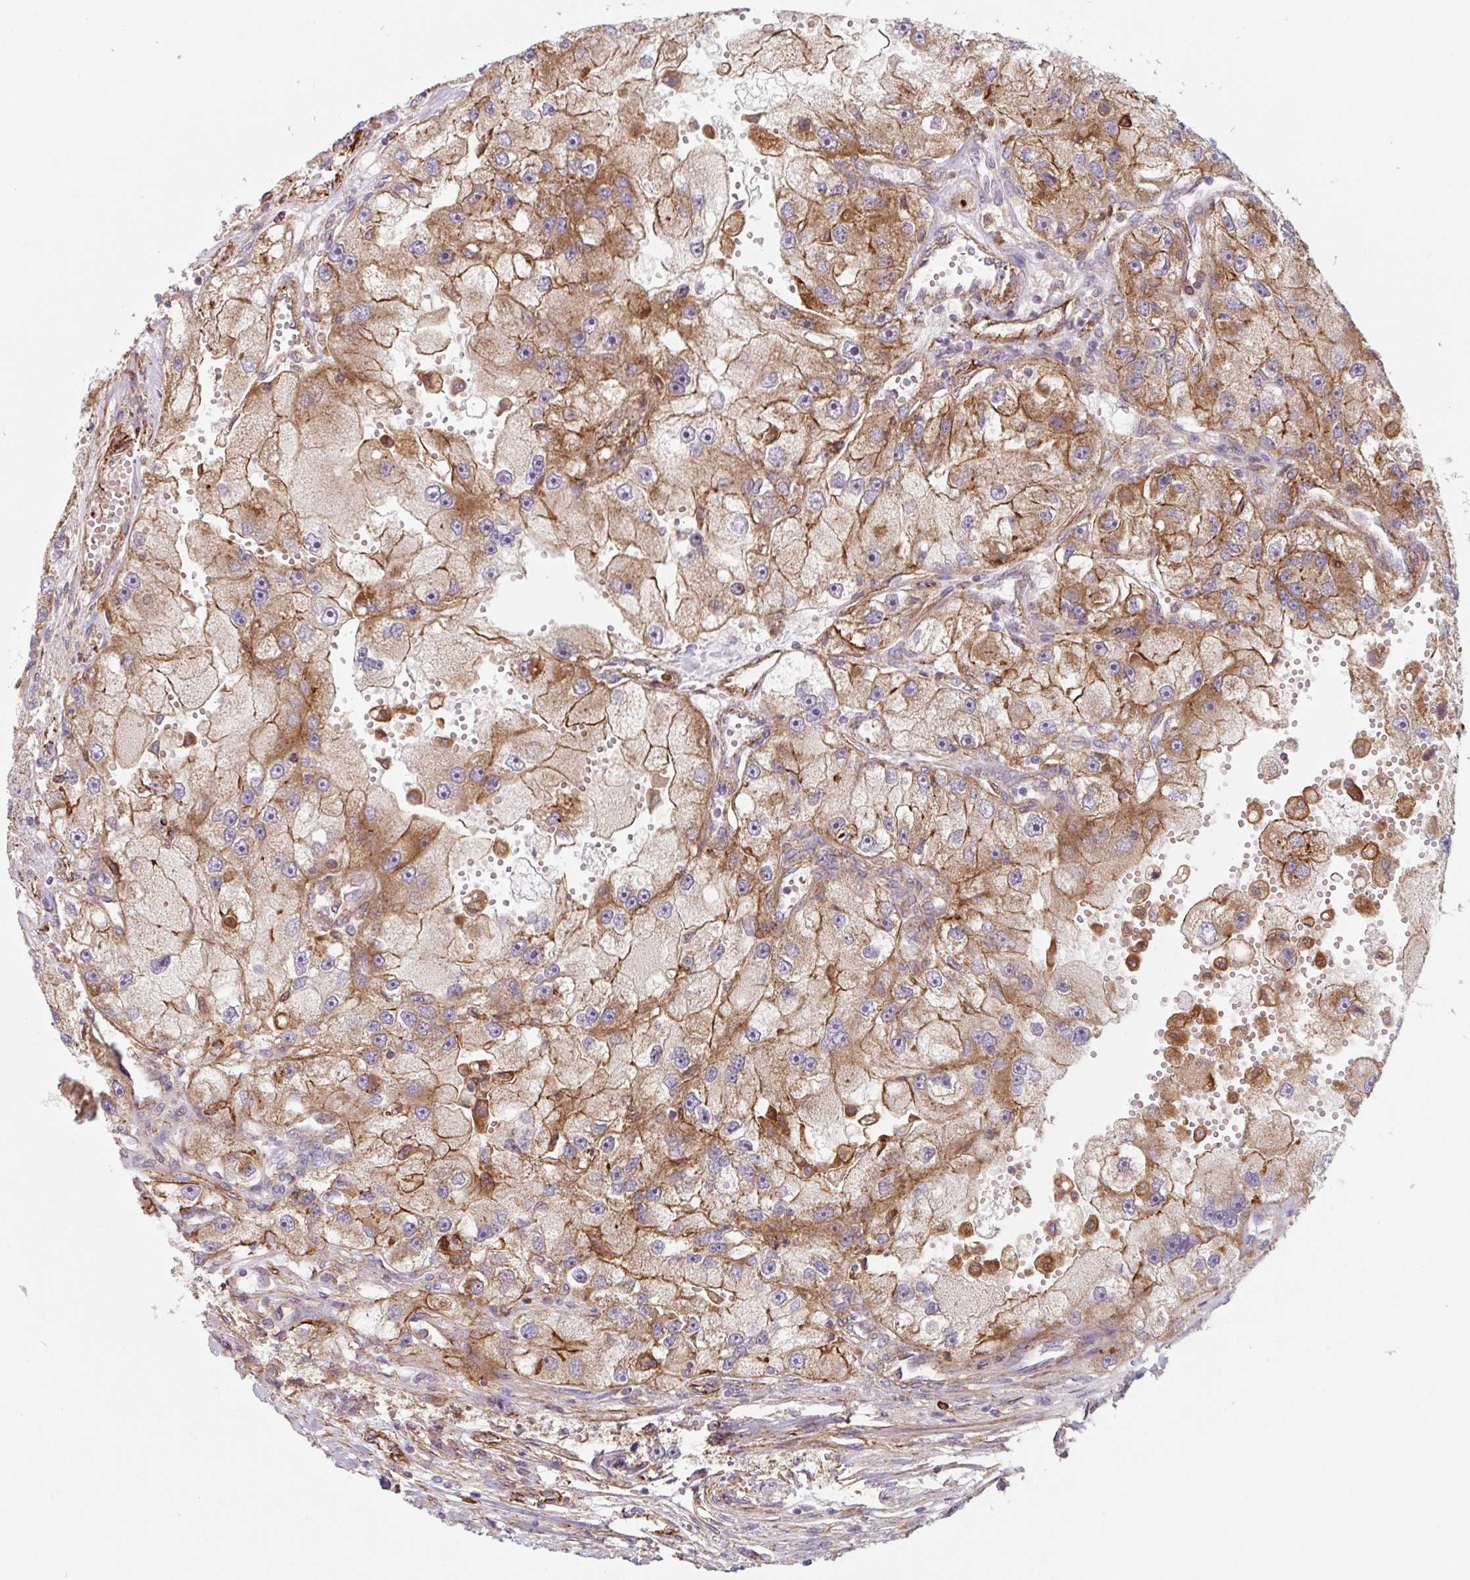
{"staining": {"intensity": "moderate", "quantity": ">75%", "location": "cytoplasmic/membranous"}, "tissue": "renal cancer", "cell_type": "Tumor cells", "image_type": "cancer", "snomed": [{"axis": "morphology", "description": "Adenocarcinoma, NOS"}, {"axis": "topography", "description": "Kidney"}], "caption": "This photomicrograph displays IHC staining of renal cancer, with medium moderate cytoplasmic/membranous expression in about >75% of tumor cells.", "gene": "DHFR2", "patient": {"sex": "male", "age": 63}}